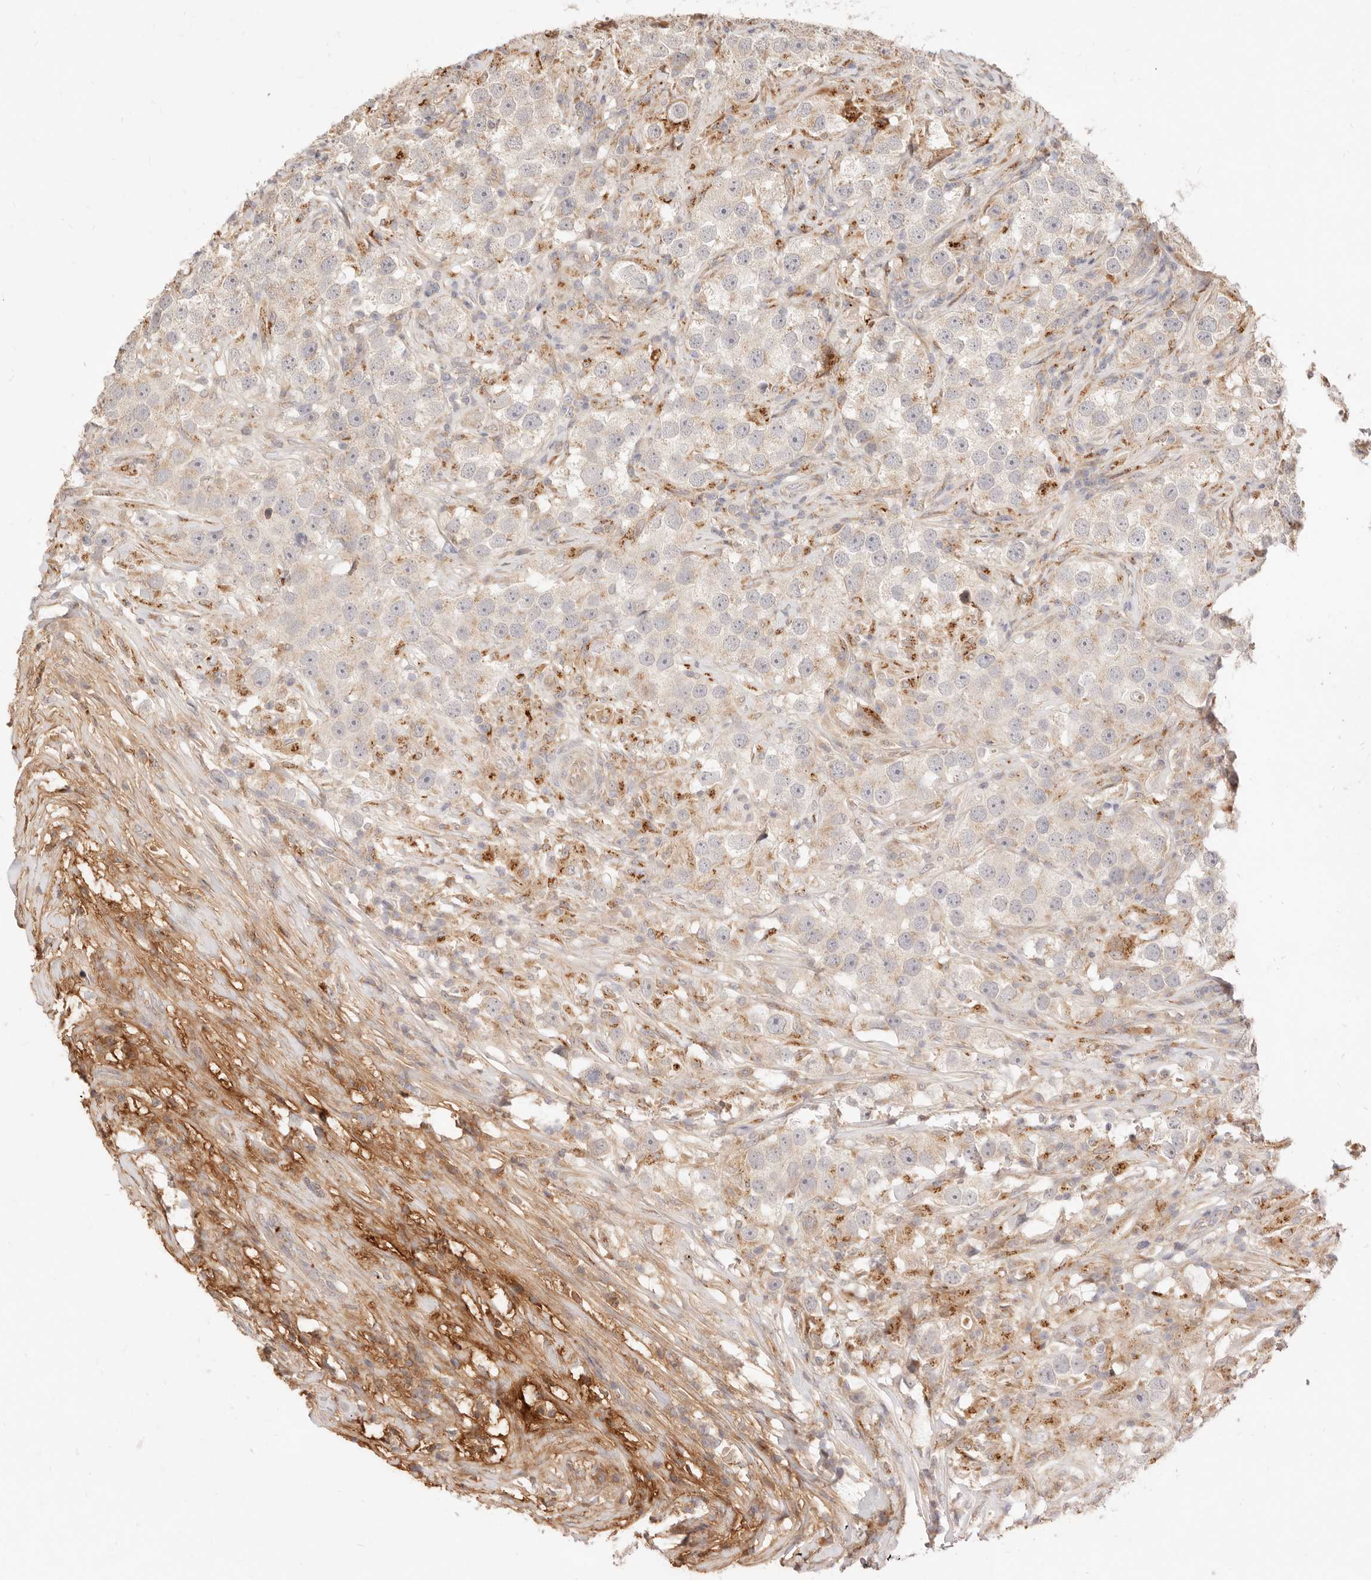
{"staining": {"intensity": "moderate", "quantity": "<25%", "location": "cytoplasmic/membranous"}, "tissue": "testis cancer", "cell_type": "Tumor cells", "image_type": "cancer", "snomed": [{"axis": "morphology", "description": "Seminoma, NOS"}, {"axis": "topography", "description": "Testis"}], "caption": "IHC of testis seminoma exhibits low levels of moderate cytoplasmic/membranous positivity in about <25% of tumor cells. The protein of interest is stained brown, and the nuclei are stained in blue (DAB IHC with brightfield microscopy, high magnification).", "gene": "UBXN10", "patient": {"sex": "male", "age": 49}}